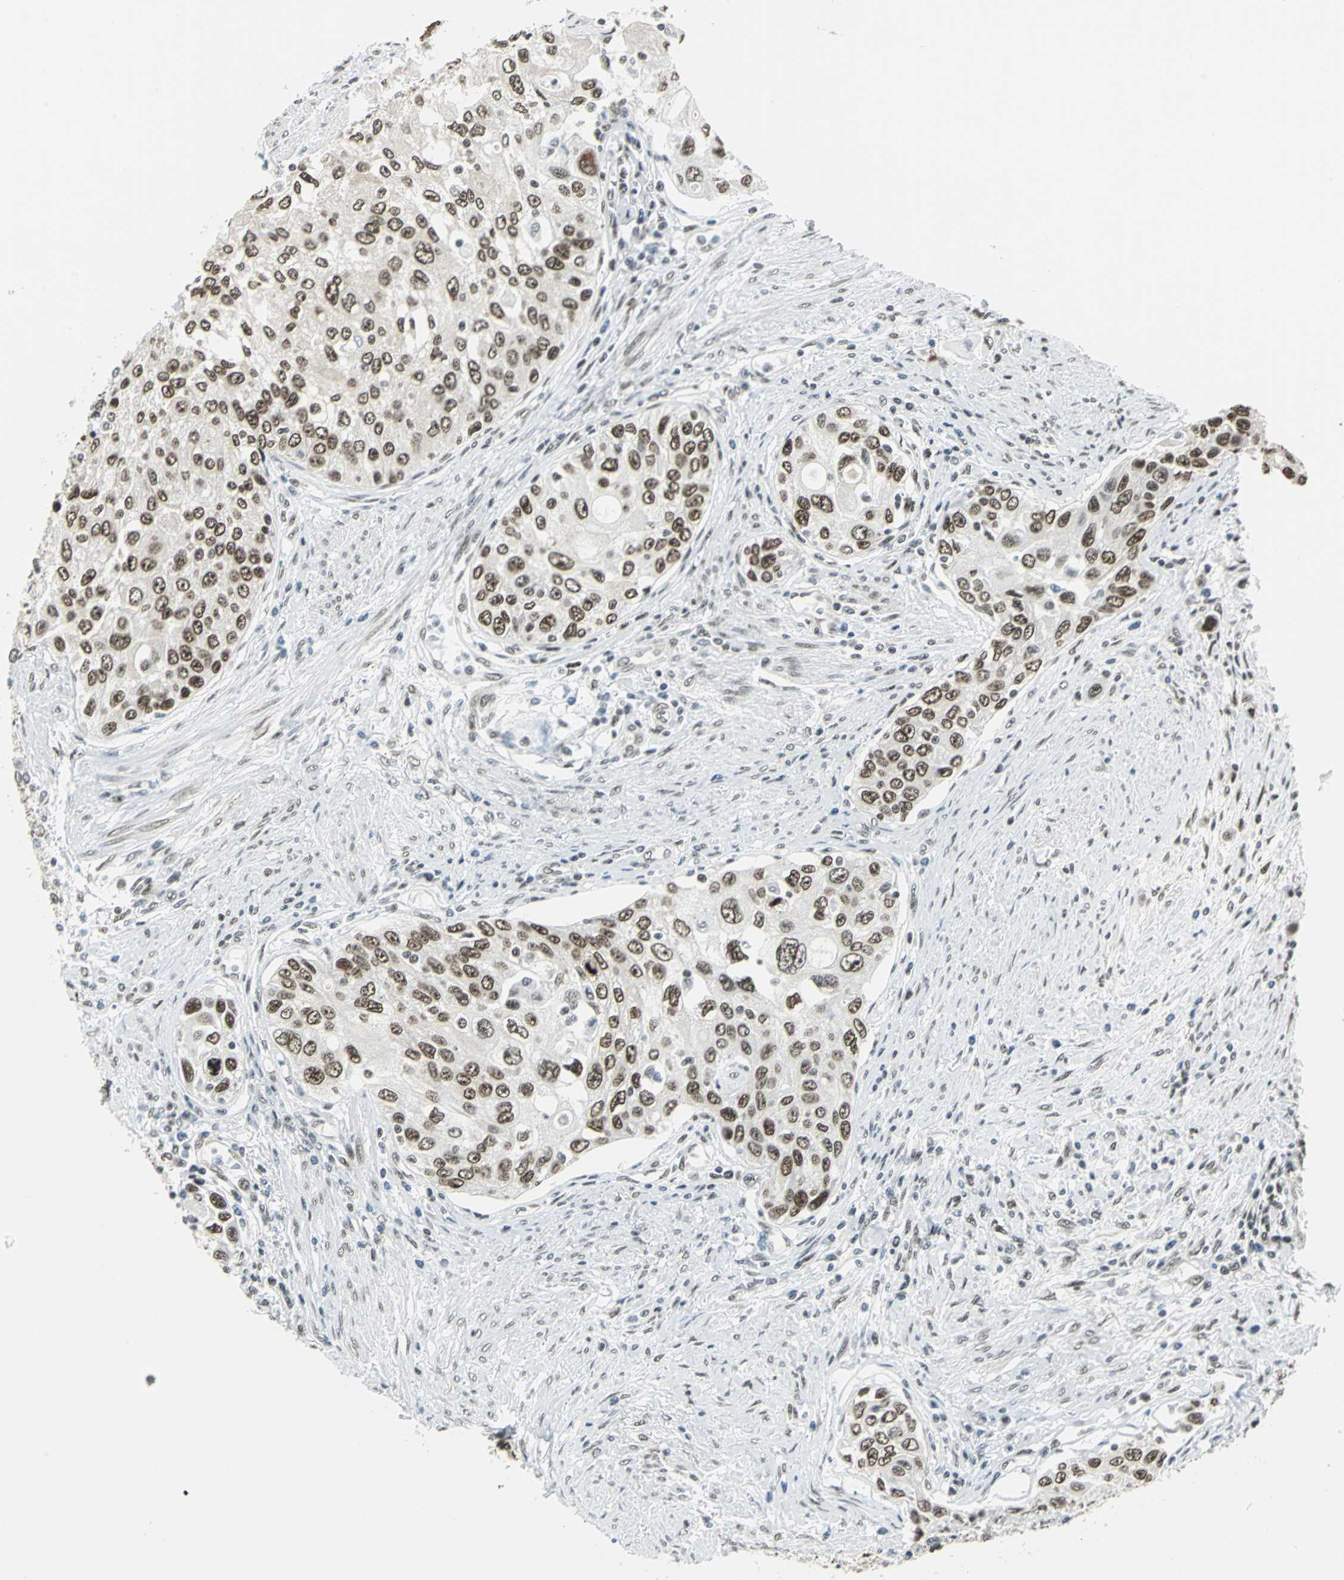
{"staining": {"intensity": "strong", "quantity": ">75%", "location": "nuclear"}, "tissue": "urothelial cancer", "cell_type": "Tumor cells", "image_type": "cancer", "snomed": [{"axis": "morphology", "description": "Urothelial carcinoma, High grade"}, {"axis": "topography", "description": "Urinary bladder"}], "caption": "A high-resolution image shows IHC staining of high-grade urothelial carcinoma, which shows strong nuclear positivity in about >75% of tumor cells.", "gene": "ADNP", "patient": {"sex": "female", "age": 56}}